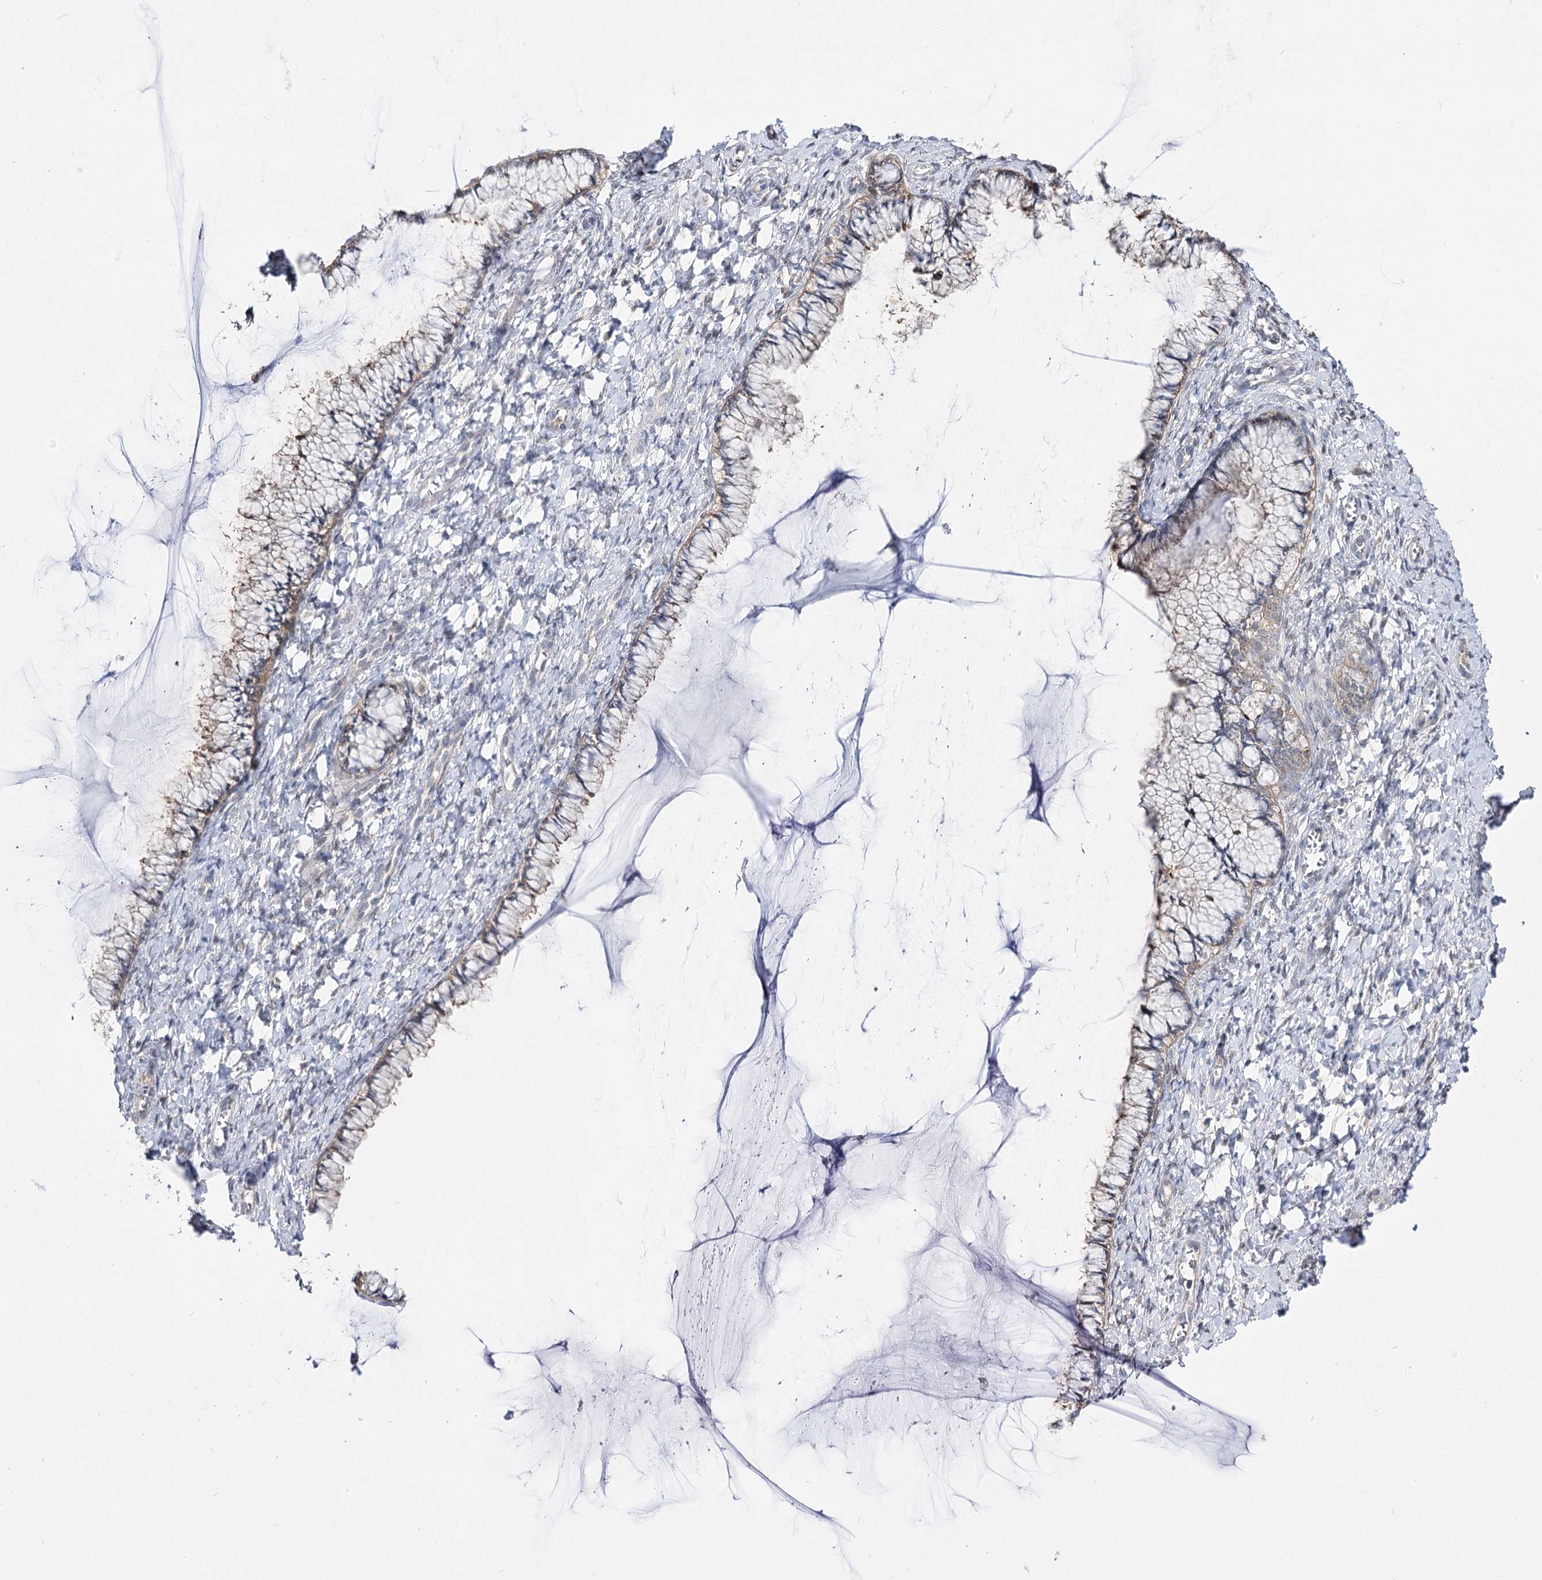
{"staining": {"intensity": "weak", "quantity": "25%-75%", "location": "cytoplasmic/membranous"}, "tissue": "cervix", "cell_type": "Glandular cells", "image_type": "normal", "snomed": [{"axis": "morphology", "description": "Normal tissue, NOS"}, {"axis": "morphology", "description": "Adenocarcinoma, NOS"}, {"axis": "topography", "description": "Cervix"}], "caption": "A low amount of weak cytoplasmic/membranous staining is appreciated in about 25%-75% of glandular cells in benign cervix.", "gene": "UGP2", "patient": {"sex": "female", "age": 29}}